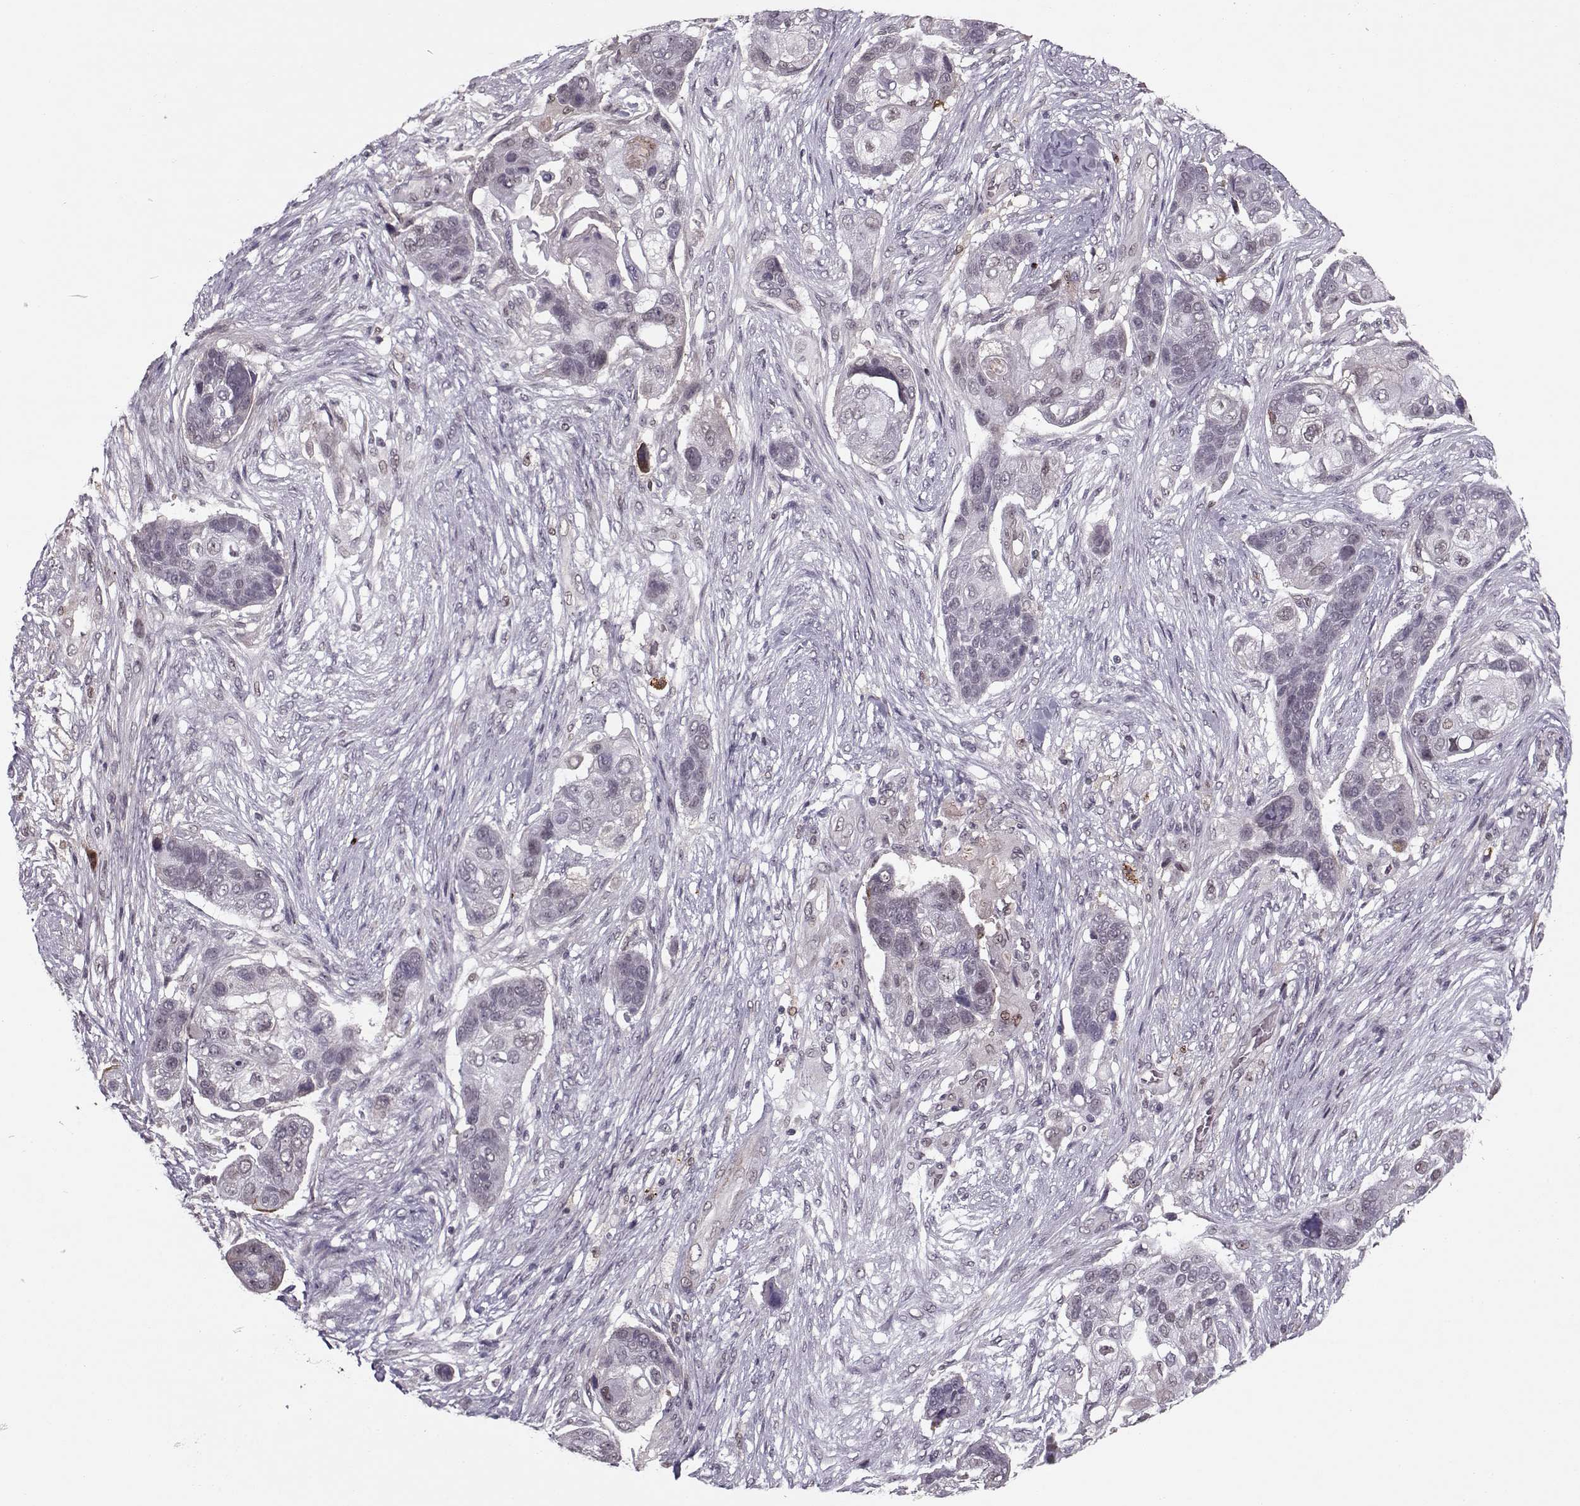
{"staining": {"intensity": "negative", "quantity": "none", "location": "none"}, "tissue": "lung cancer", "cell_type": "Tumor cells", "image_type": "cancer", "snomed": [{"axis": "morphology", "description": "Squamous cell carcinoma, NOS"}, {"axis": "topography", "description": "Lung"}], "caption": "Tumor cells are negative for brown protein staining in lung squamous cell carcinoma. The staining is performed using DAB brown chromogen with nuclei counter-stained in using hematoxylin.", "gene": "DNAI3", "patient": {"sex": "male", "age": 69}}